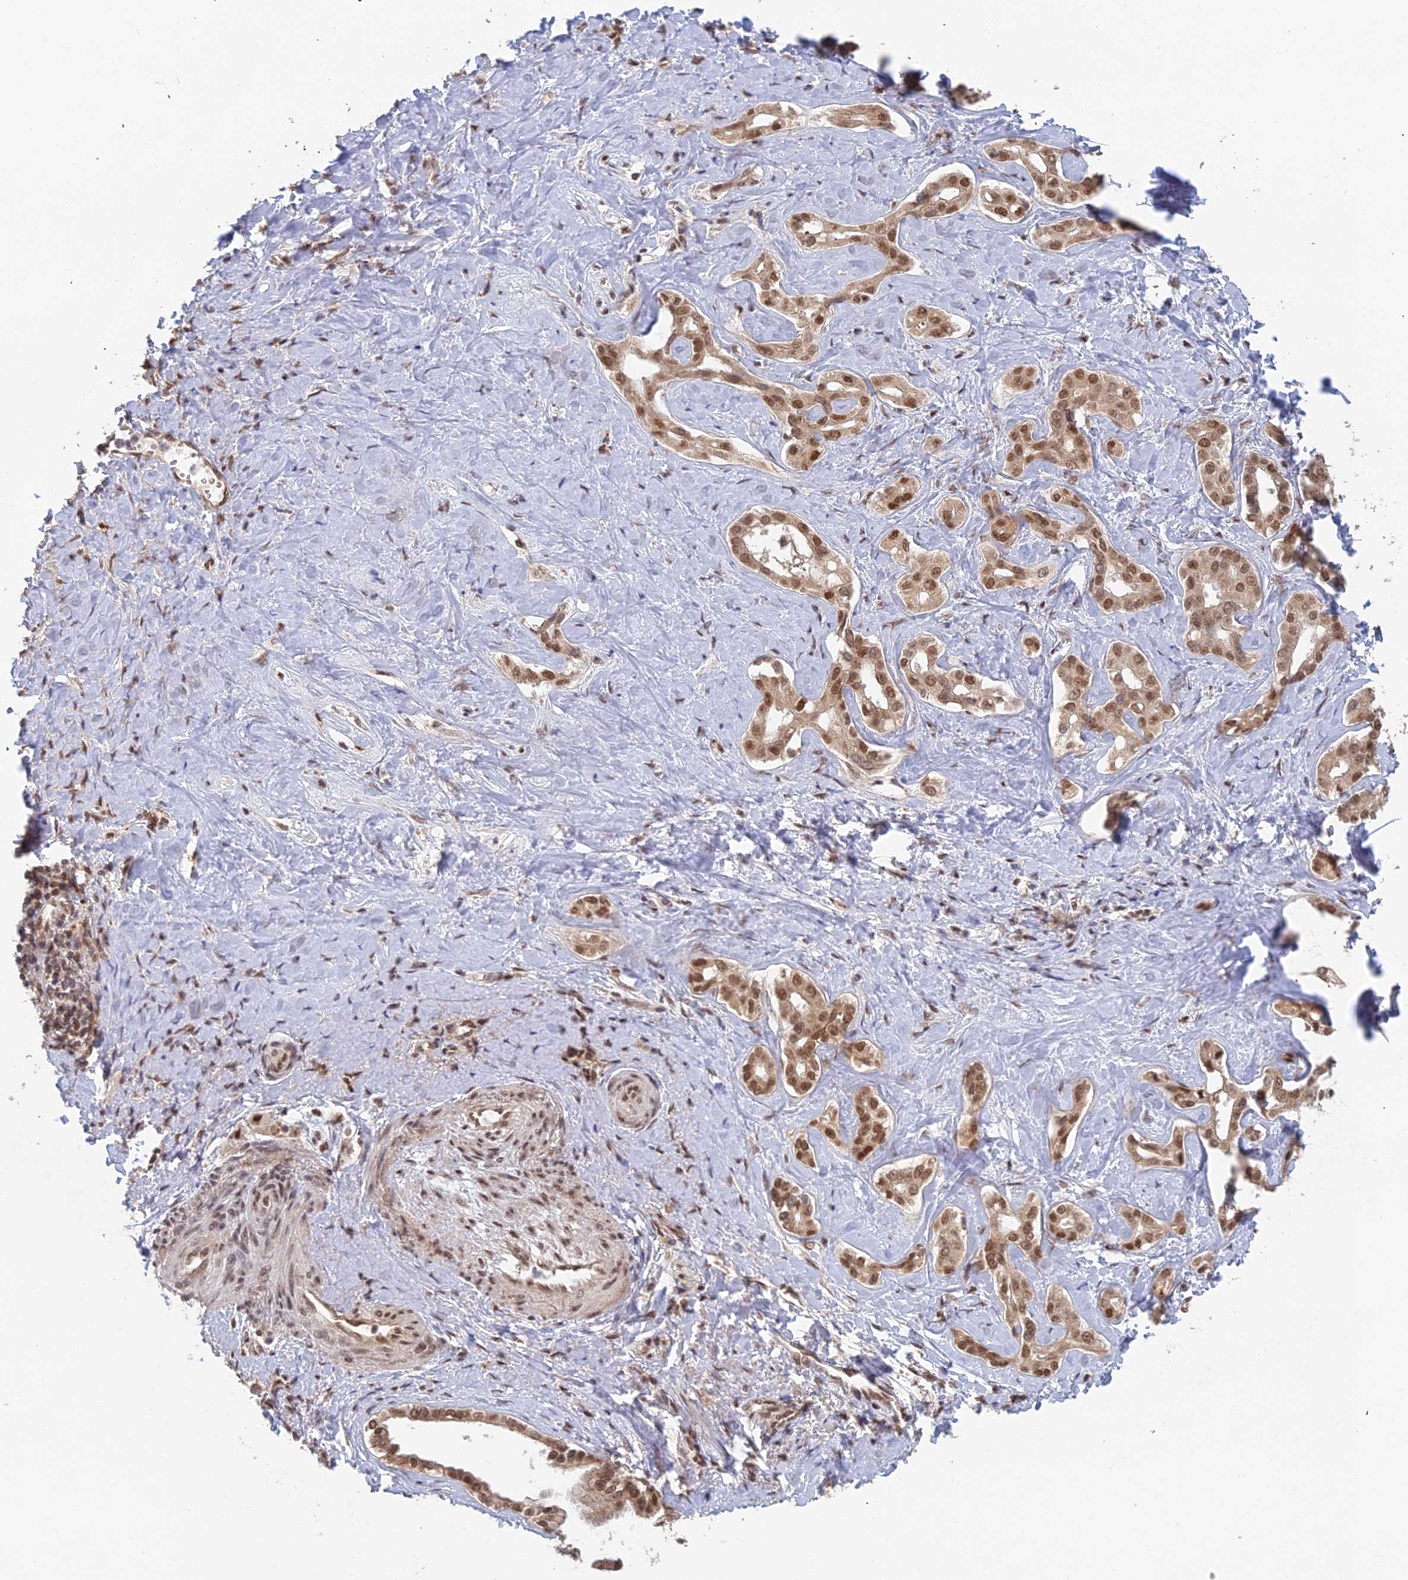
{"staining": {"intensity": "moderate", "quantity": ">75%", "location": "nuclear"}, "tissue": "liver cancer", "cell_type": "Tumor cells", "image_type": "cancer", "snomed": [{"axis": "morphology", "description": "Cholangiocarcinoma"}, {"axis": "topography", "description": "Liver"}], "caption": "Immunohistochemistry (IHC) image of neoplastic tissue: liver cancer stained using immunohistochemistry shows medium levels of moderate protein expression localized specifically in the nuclear of tumor cells, appearing as a nuclear brown color.", "gene": "RANBP3", "patient": {"sex": "female", "age": 77}}